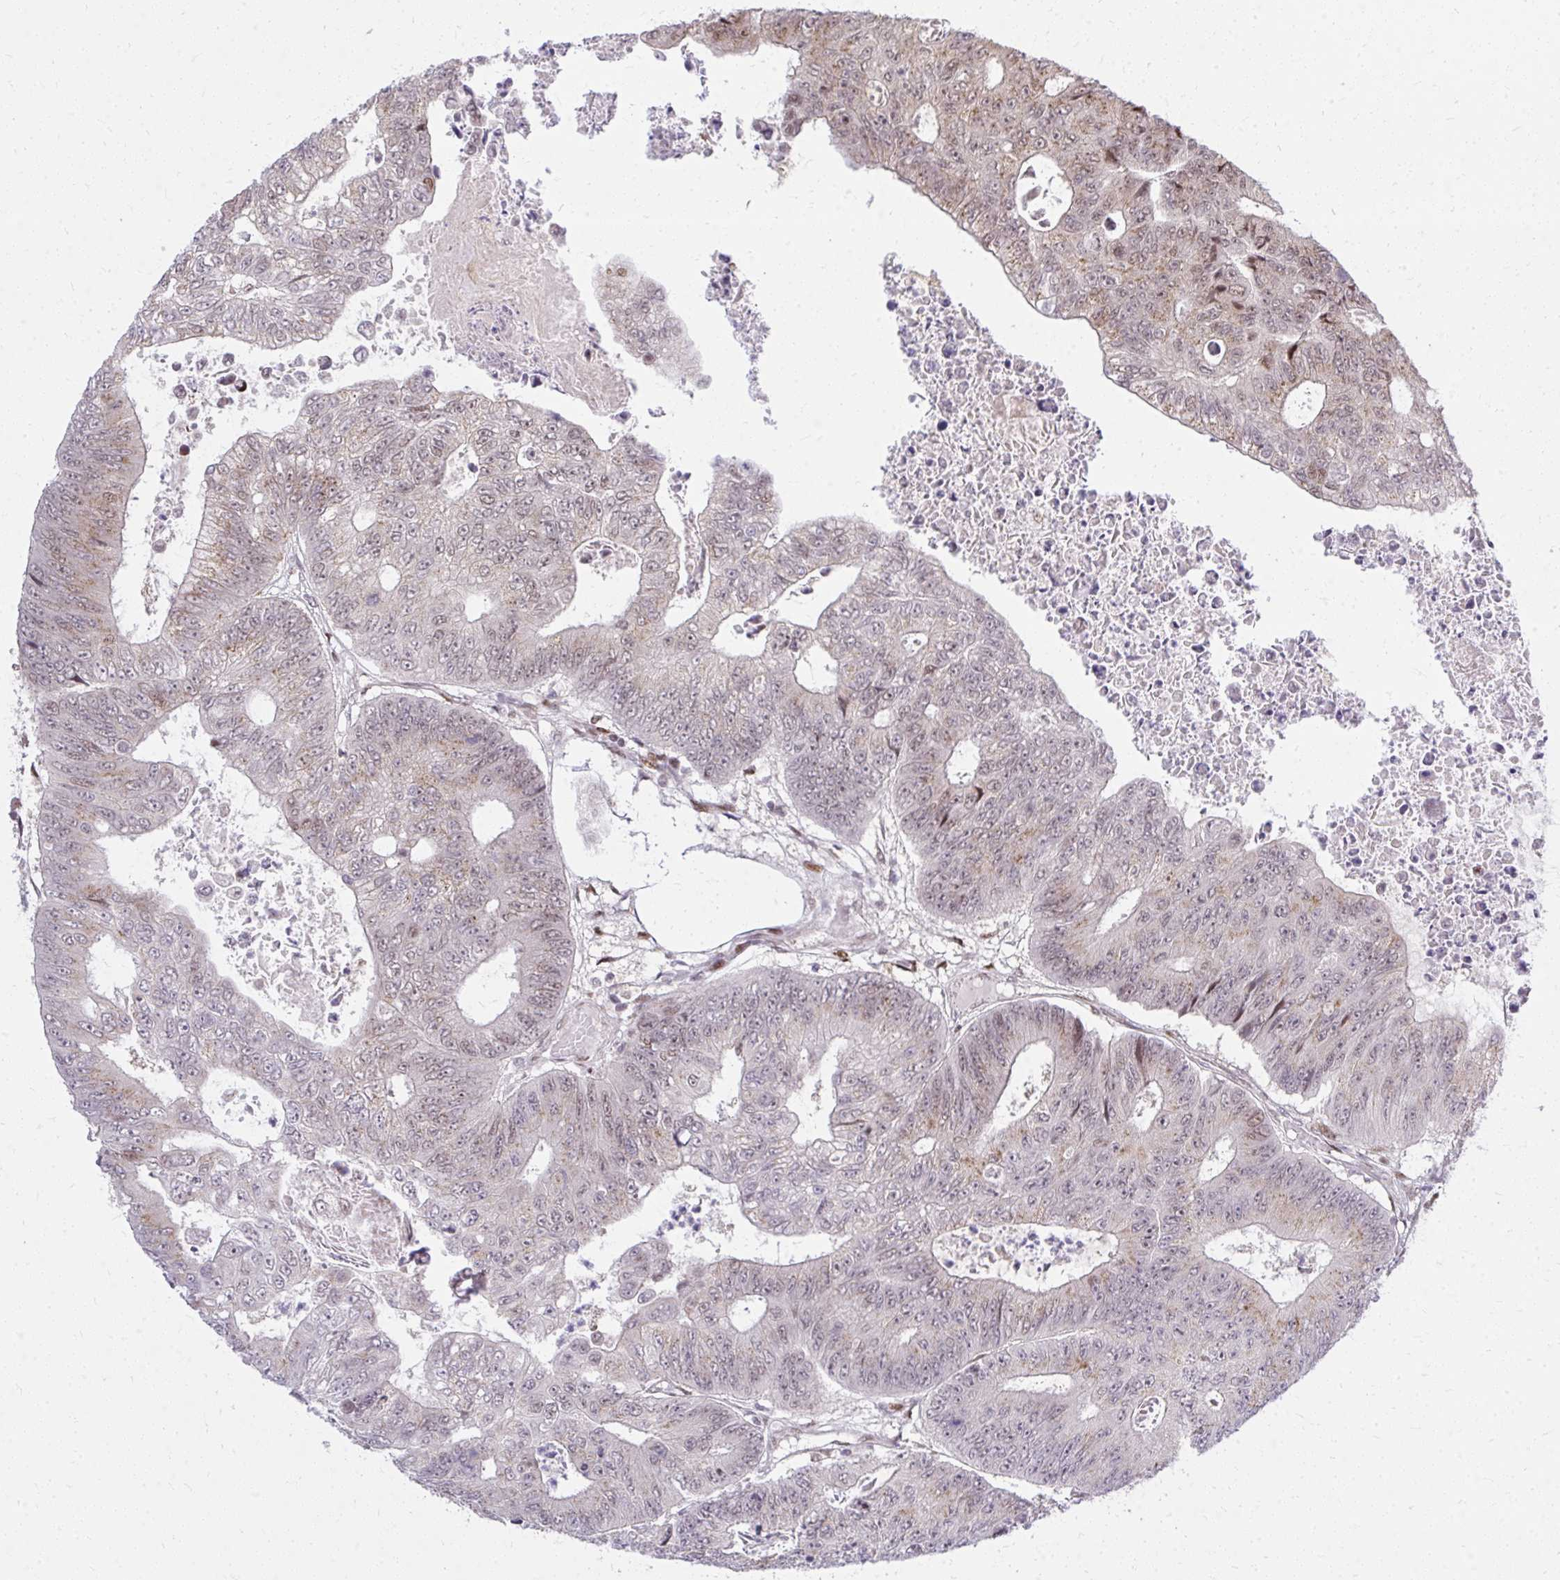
{"staining": {"intensity": "moderate", "quantity": "25%-75%", "location": "cytoplasmic/membranous,nuclear"}, "tissue": "colorectal cancer", "cell_type": "Tumor cells", "image_type": "cancer", "snomed": [{"axis": "morphology", "description": "Adenocarcinoma, NOS"}, {"axis": "topography", "description": "Colon"}], "caption": "Protein staining by immunohistochemistry (IHC) demonstrates moderate cytoplasmic/membranous and nuclear expression in approximately 25%-75% of tumor cells in colorectal cancer.", "gene": "PIGY", "patient": {"sex": "female", "age": 48}}